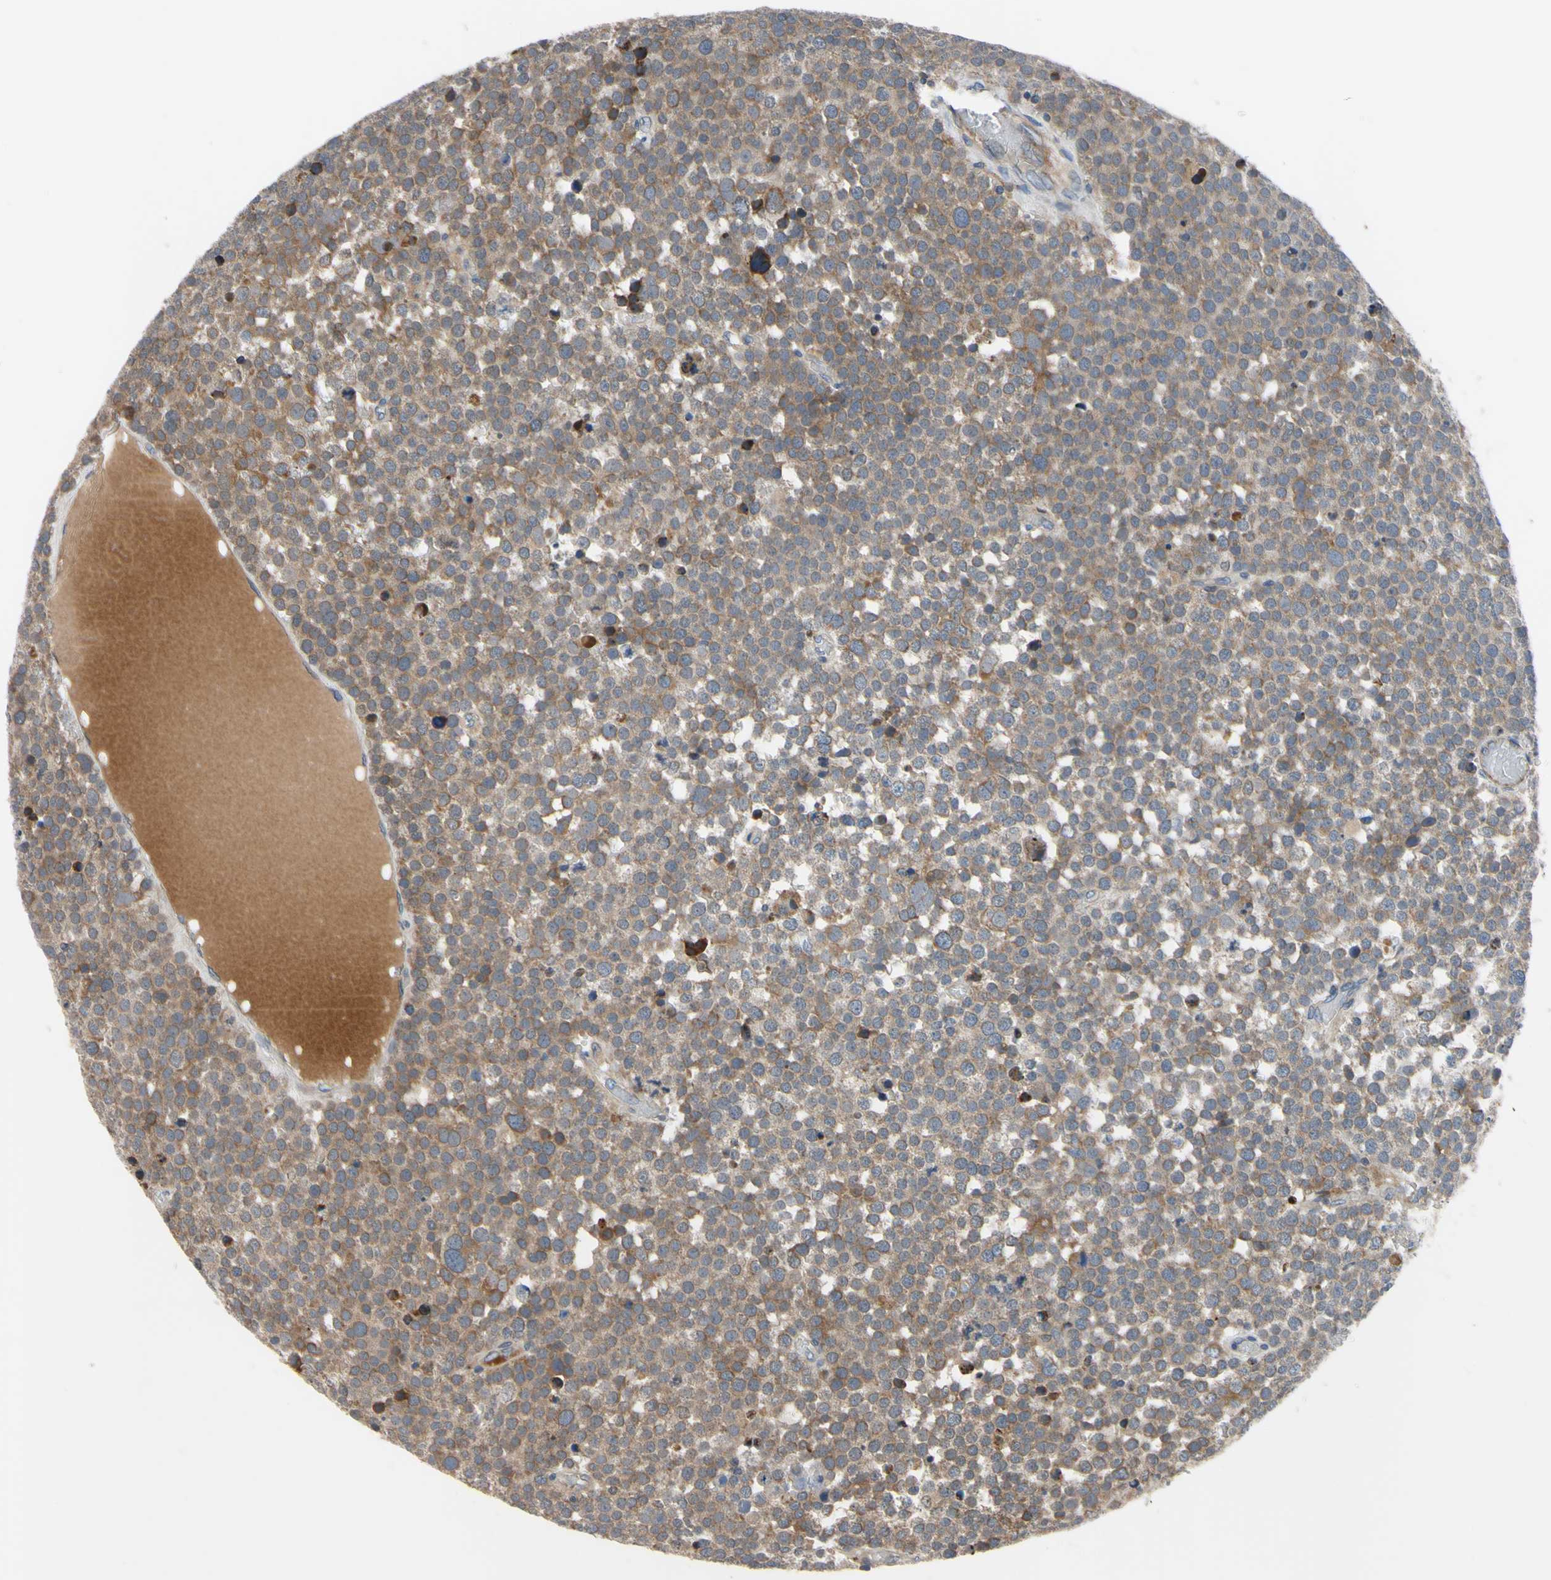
{"staining": {"intensity": "moderate", "quantity": ">75%", "location": "cytoplasmic/membranous"}, "tissue": "testis cancer", "cell_type": "Tumor cells", "image_type": "cancer", "snomed": [{"axis": "morphology", "description": "Seminoma, NOS"}, {"axis": "topography", "description": "Testis"}], "caption": "Protein expression by immunohistochemistry (IHC) exhibits moderate cytoplasmic/membranous positivity in approximately >75% of tumor cells in testis cancer (seminoma). The staining was performed using DAB (3,3'-diaminobenzidine), with brown indicating positive protein expression. Nuclei are stained blue with hematoxylin.", "gene": "XIAP", "patient": {"sex": "male", "age": 71}}